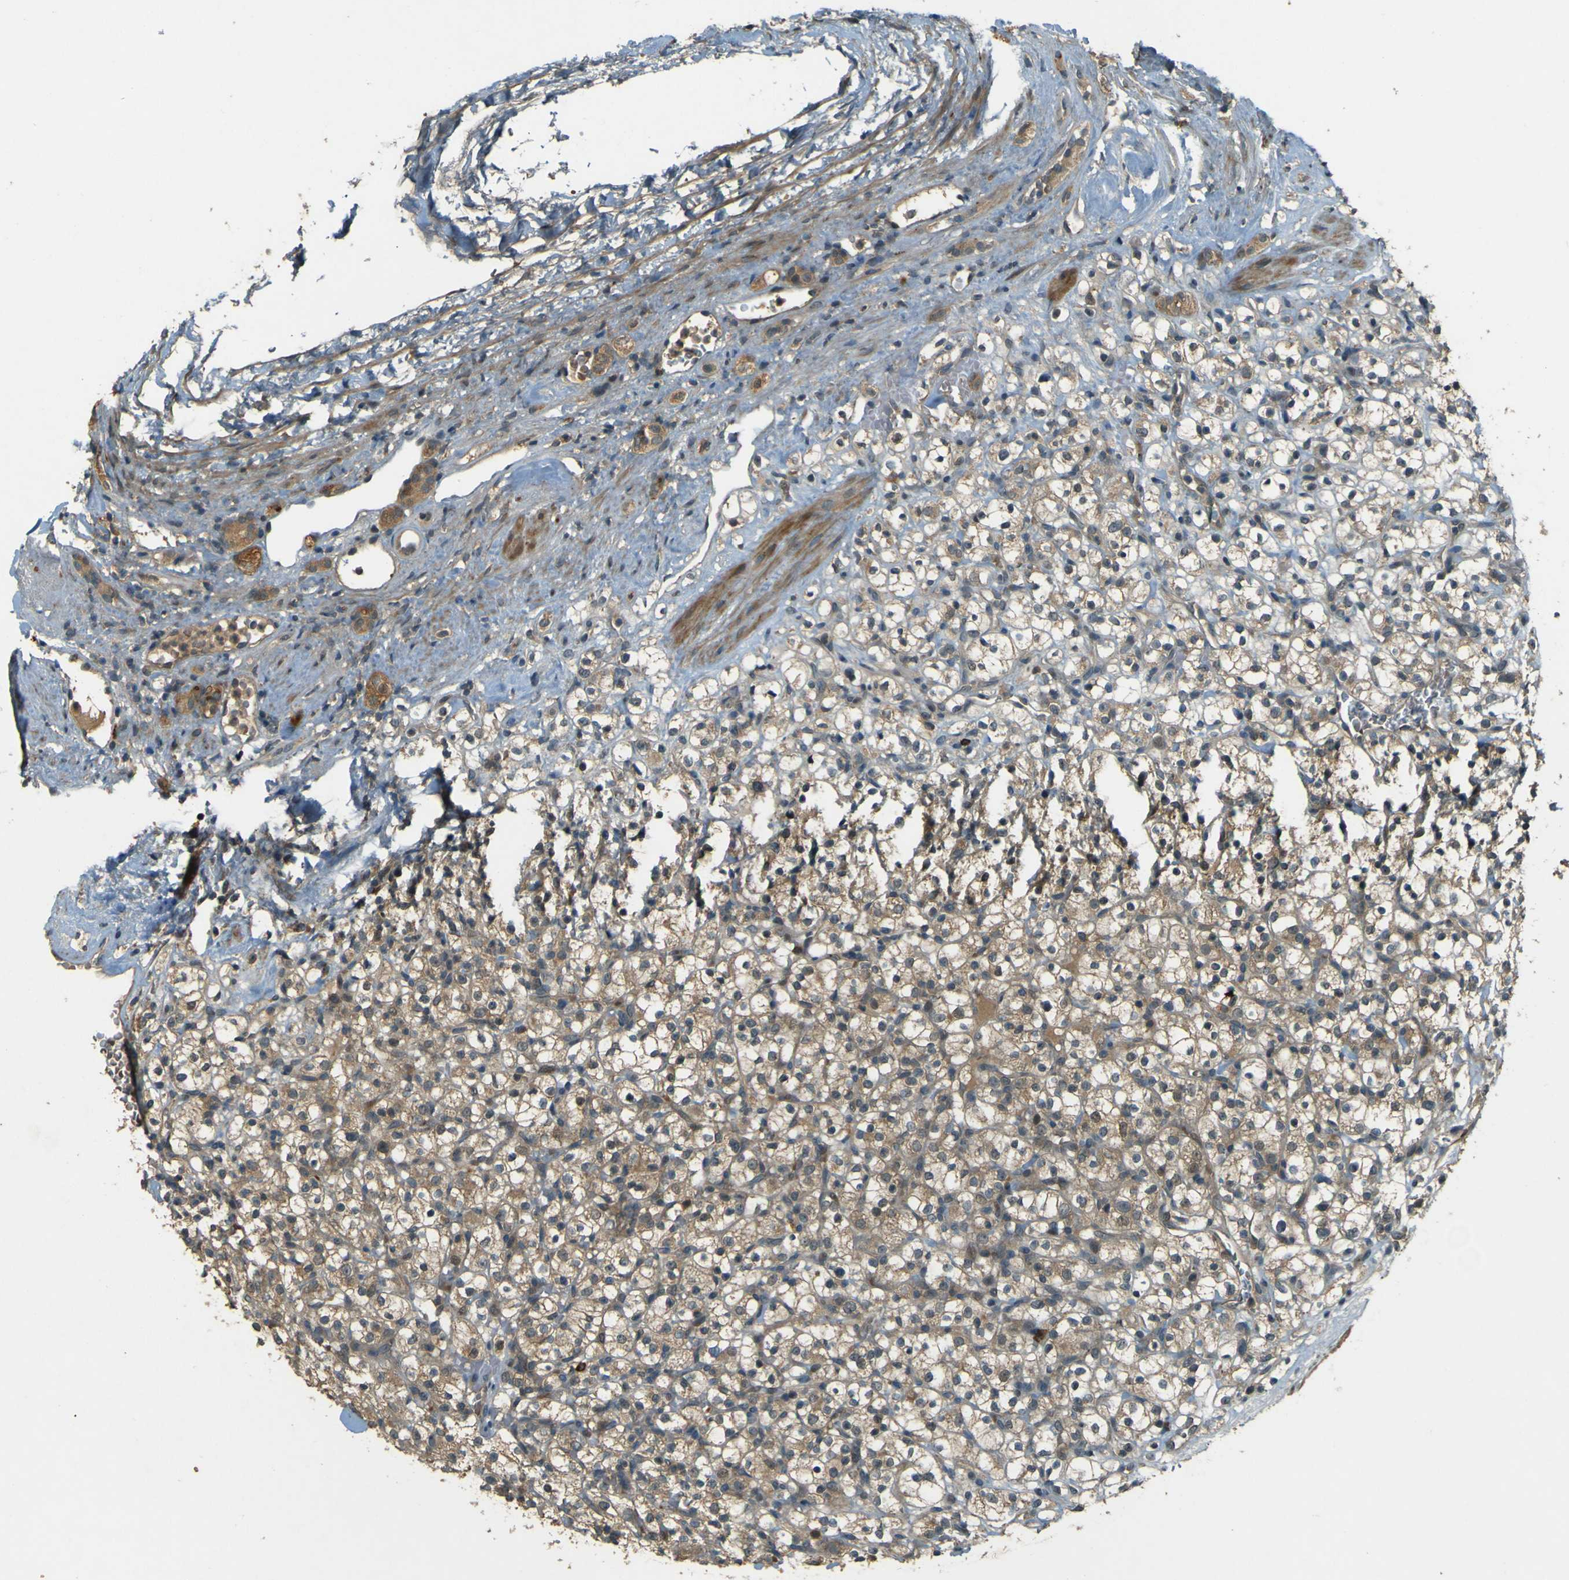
{"staining": {"intensity": "weak", "quantity": ">75%", "location": "cytoplasmic/membranous"}, "tissue": "renal cancer", "cell_type": "Tumor cells", "image_type": "cancer", "snomed": [{"axis": "morphology", "description": "Normal tissue, NOS"}, {"axis": "morphology", "description": "Adenocarcinoma, NOS"}, {"axis": "topography", "description": "Kidney"}], "caption": "Weak cytoplasmic/membranous protein expression is appreciated in approximately >75% of tumor cells in renal cancer. Nuclei are stained in blue.", "gene": "MPDZ", "patient": {"sex": "female", "age": 72}}